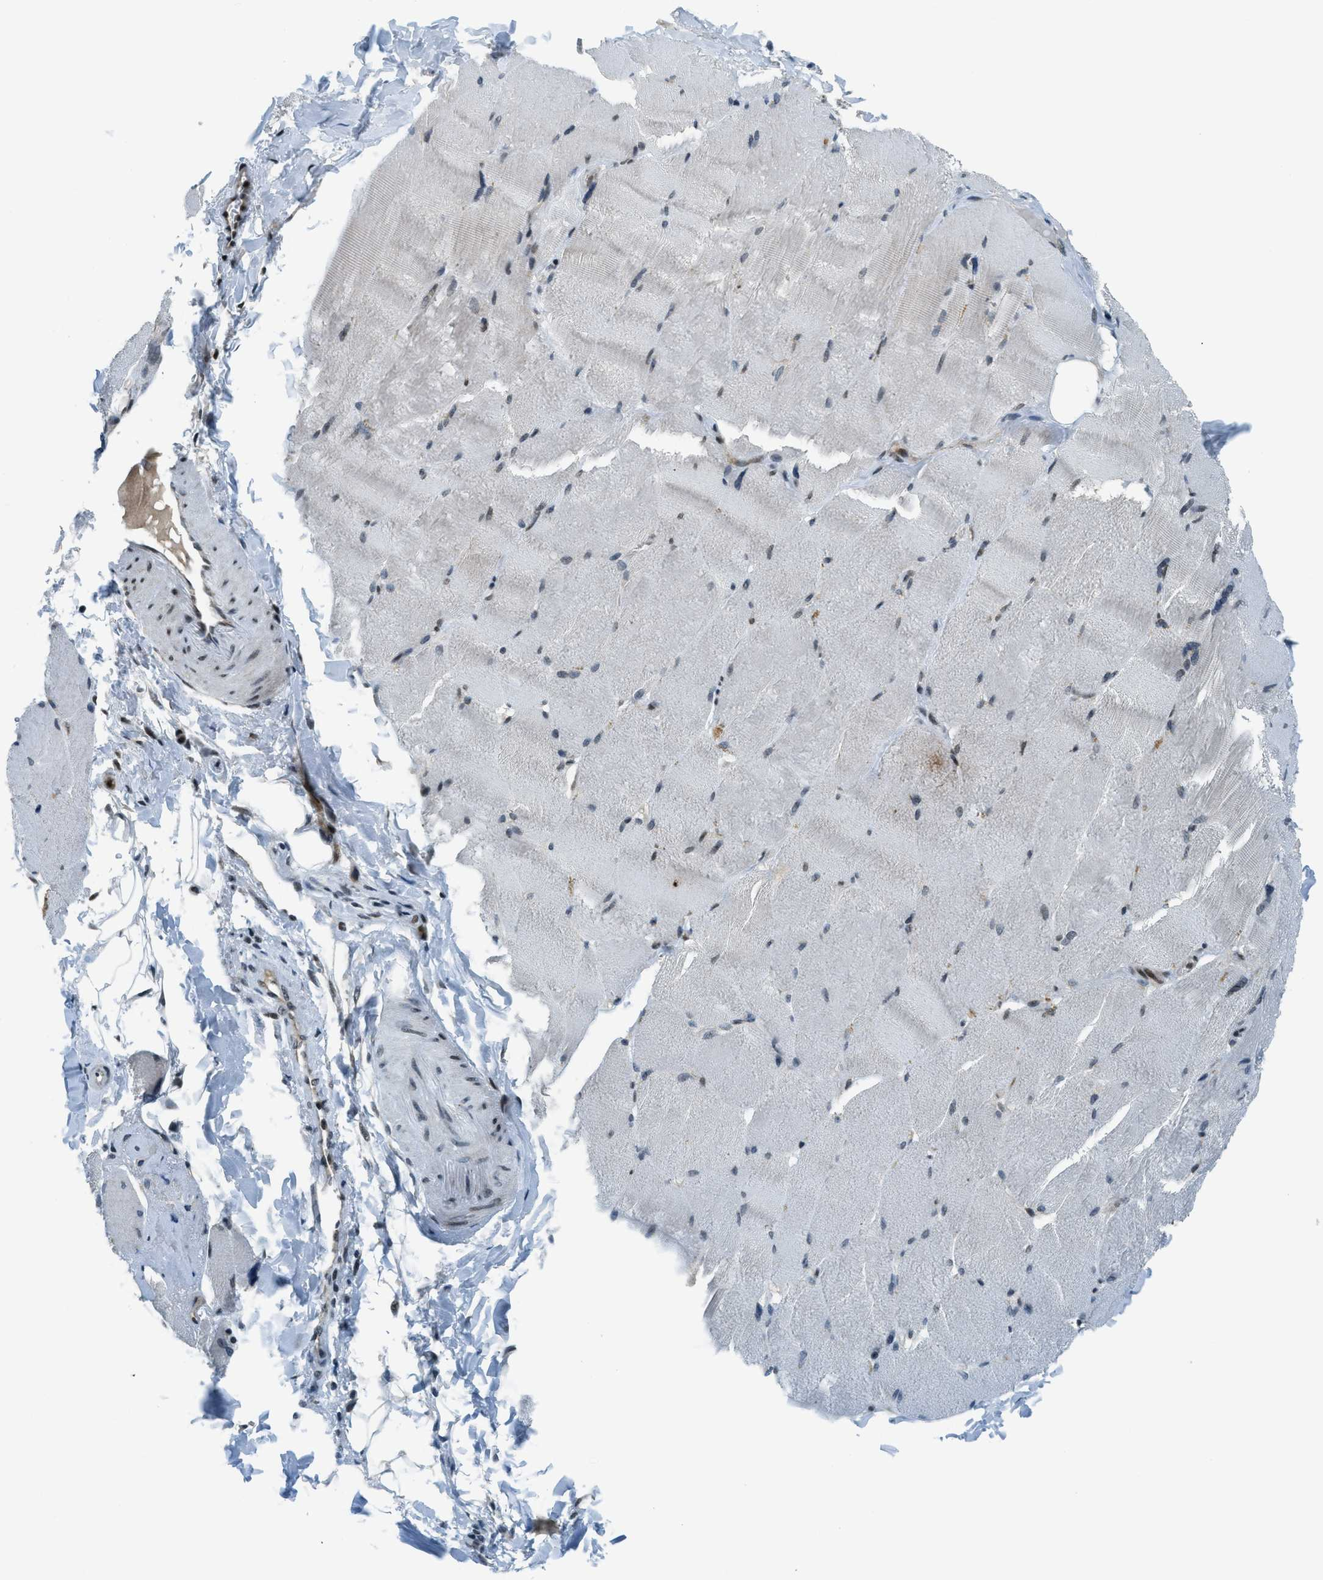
{"staining": {"intensity": "weak", "quantity": "<25%", "location": "cytoplasmic/membranous"}, "tissue": "skeletal muscle", "cell_type": "Myocytes", "image_type": "normal", "snomed": [{"axis": "morphology", "description": "Normal tissue, NOS"}, {"axis": "topography", "description": "Skin"}, {"axis": "topography", "description": "Skeletal muscle"}], "caption": "There is no significant positivity in myocytes of skeletal muscle. (Brightfield microscopy of DAB (3,3'-diaminobenzidine) IHC at high magnification).", "gene": "KLF6", "patient": {"sex": "male", "age": 83}}